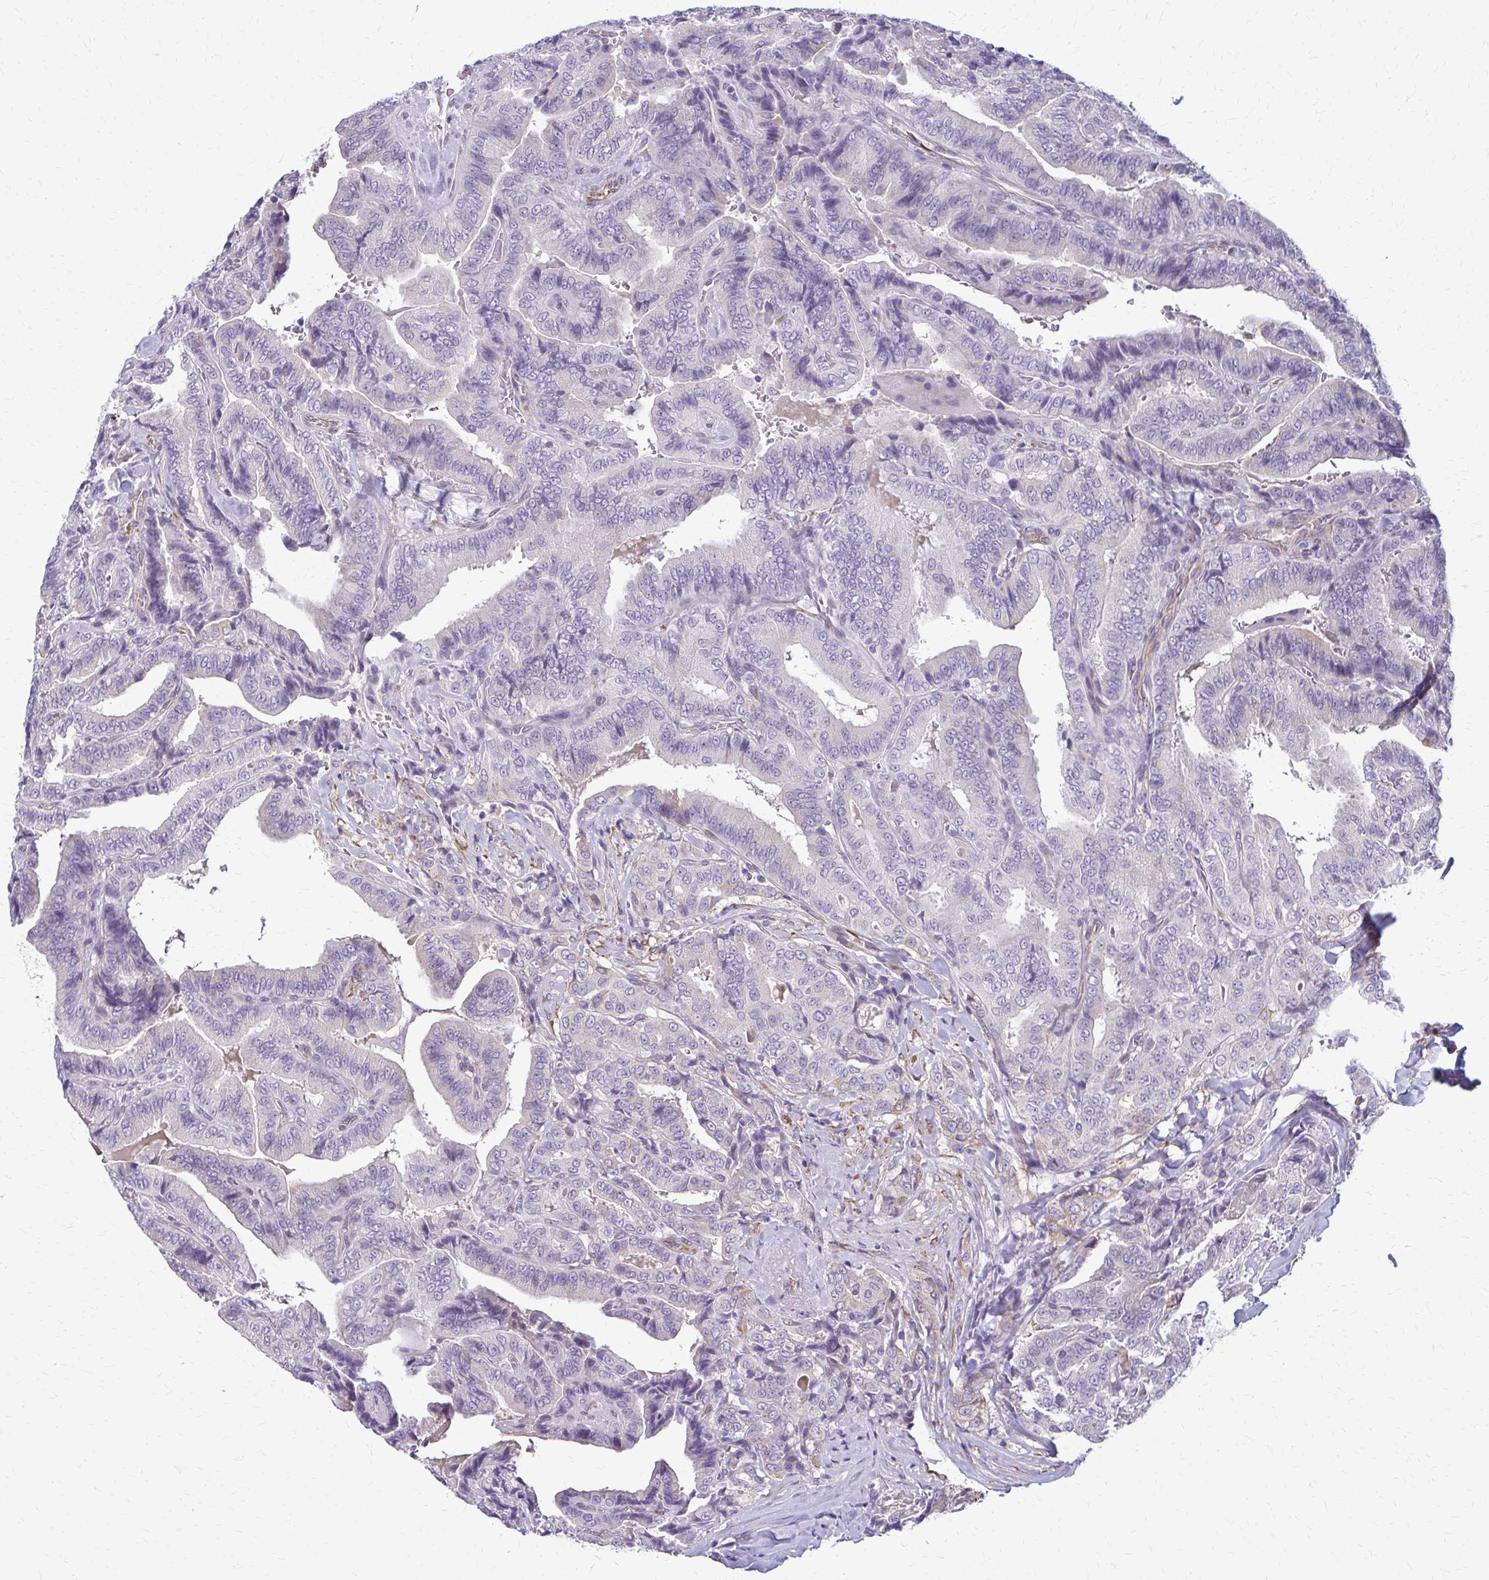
{"staining": {"intensity": "negative", "quantity": "none", "location": "none"}, "tissue": "thyroid cancer", "cell_type": "Tumor cells", "image_type": "cancer", "snomed": [{"axis": "morphology", "description": "Papillary adenocarcinoma, NOS"}, {"axis": "topography", "description": "Thyroid gland"}], "caption": "Immunohistochemistry (IHC) histopathology image of human papillary adenocarcinoma (thyroid) stained for a protein (brown), which demonstrates no staining in tumor cells. (DAB (3,3'-diaminobenzidine) immunohistochemistry with hematoxylin counter stain).", "gene": "DEPP1", "patient": {"sex": "male", "age": 61}}